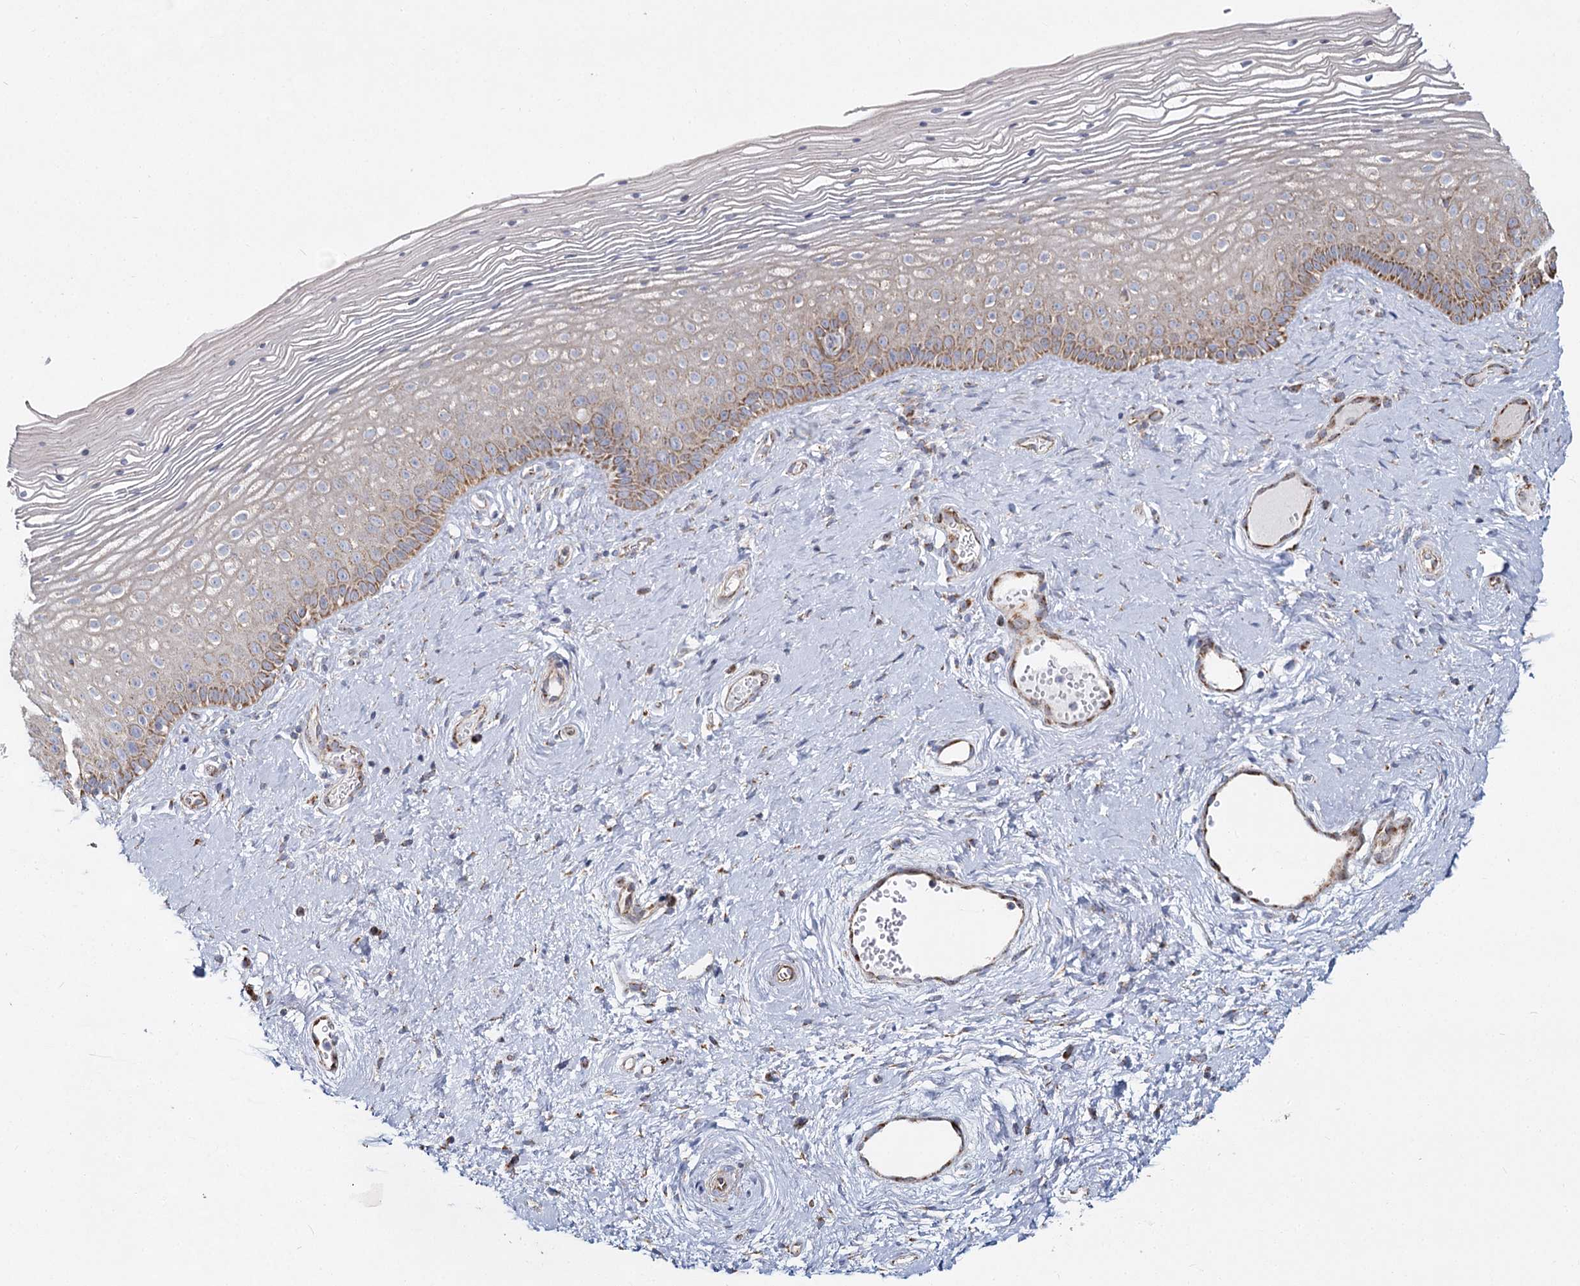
{"staining": {"intensity": "moderate", "quantity": "25%-75%", "location": "cytoplasmic/membranous"}, "tissue": "vagina", "cell_type": "Squamous epithelial cells", "image_type": "normal", "snomed": [{"axis": "morphology", "description": "Normal tissue, NOS"}, {"axis": "topography", "description": "Vagina"}], "caption": "DAB (3,3'-diaminobenzidine) immunohistochemical staining of benign human vagina reveals moderate cytoplasmic/membranous protein expression in approximately 25%-75% of squamous epithelial cells.", "gene": "CCDC73", "patient": {"sex": "female", "age": 46}}